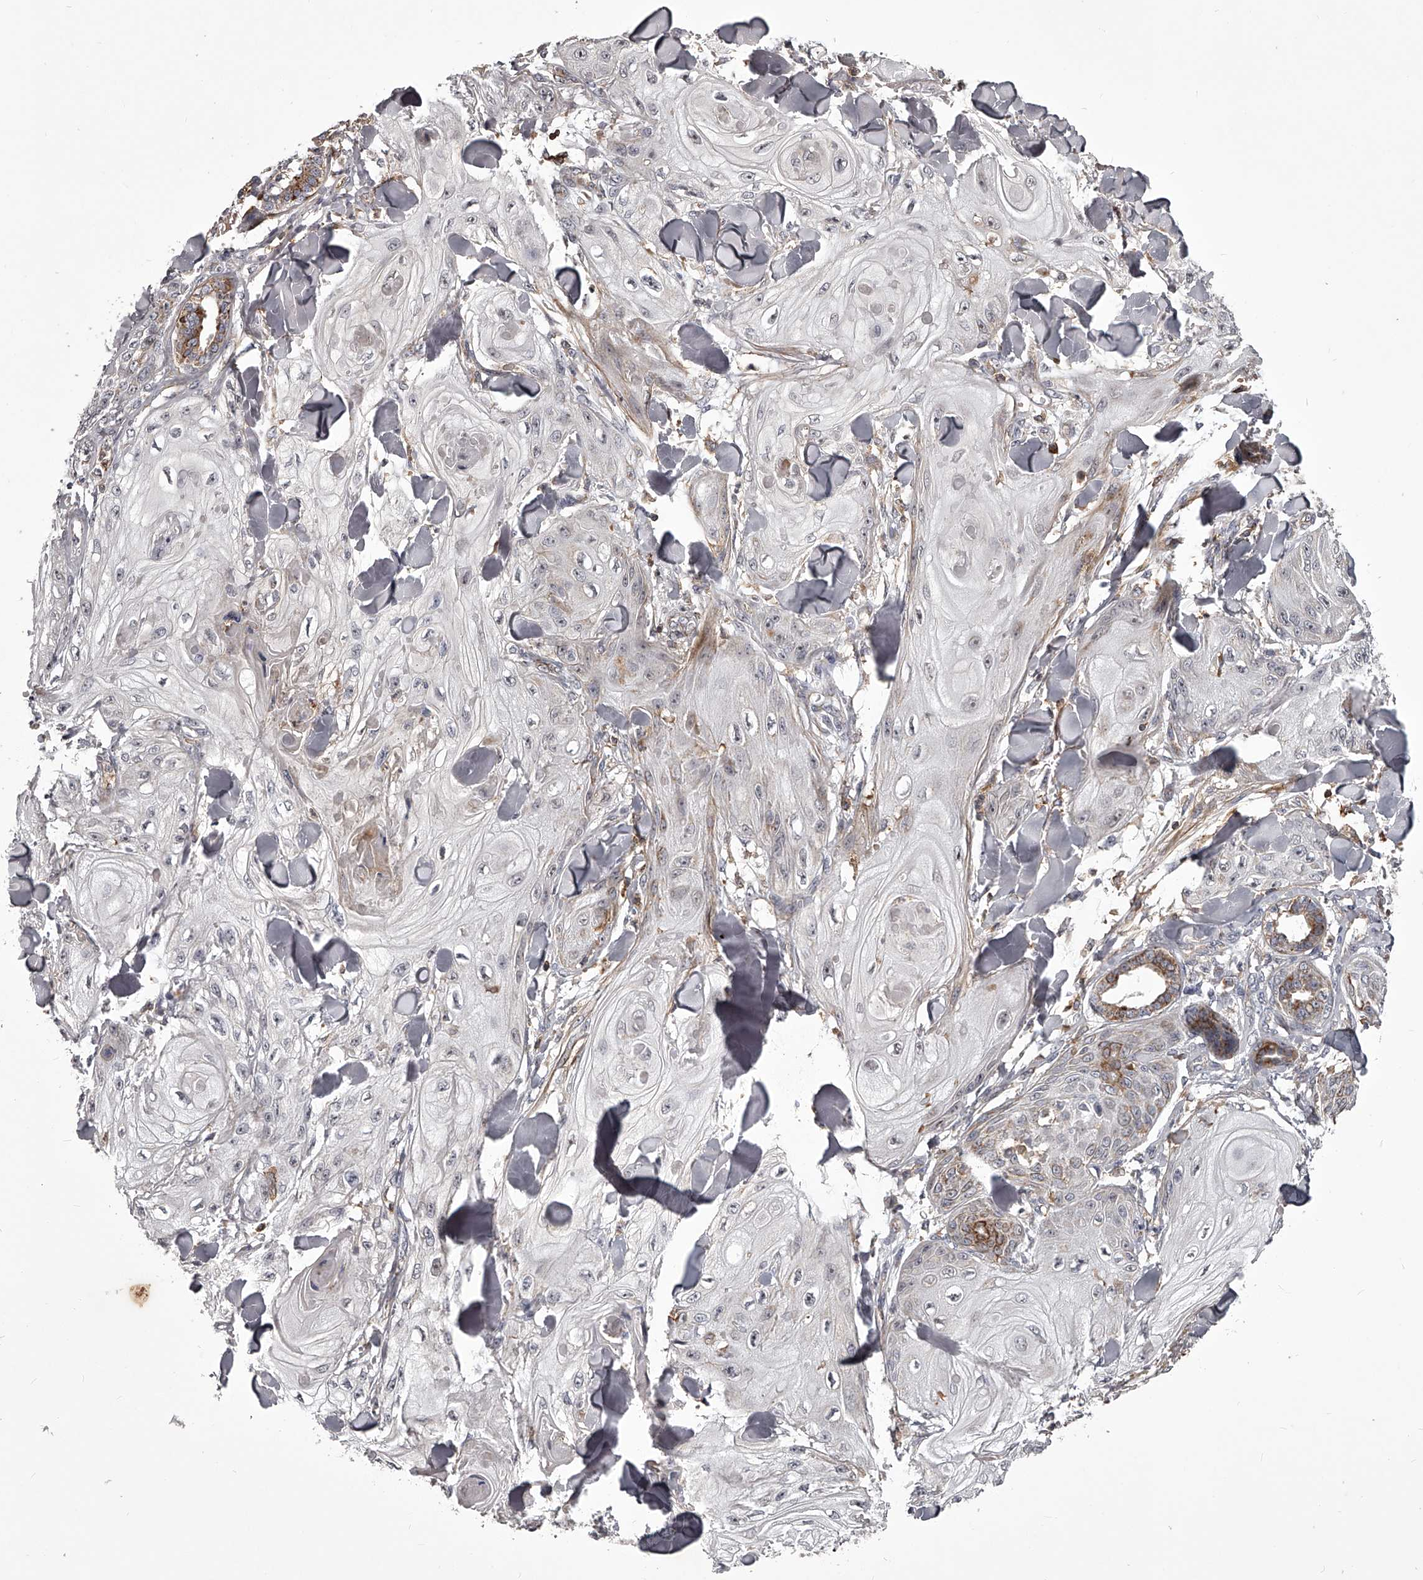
{"staining": {"intensity": "negative", "quantity": "none", "location": "none"}, "tissue": "skin cancer", "cell_type": "Tumor cells", "image_type": "cancer", "snomed": [{"axis": "morphology", "description": "Squamous cell carcinoma, NOS"}, {"axis": "topography", "description": "Skin"}], "caption": "The photomicrograph demonstrates no significant staining in tumor cells of skin cancer (squamous cell carcinoma).", "gene": "RRP36", "patient": {"sex": "male", "age": 74}}